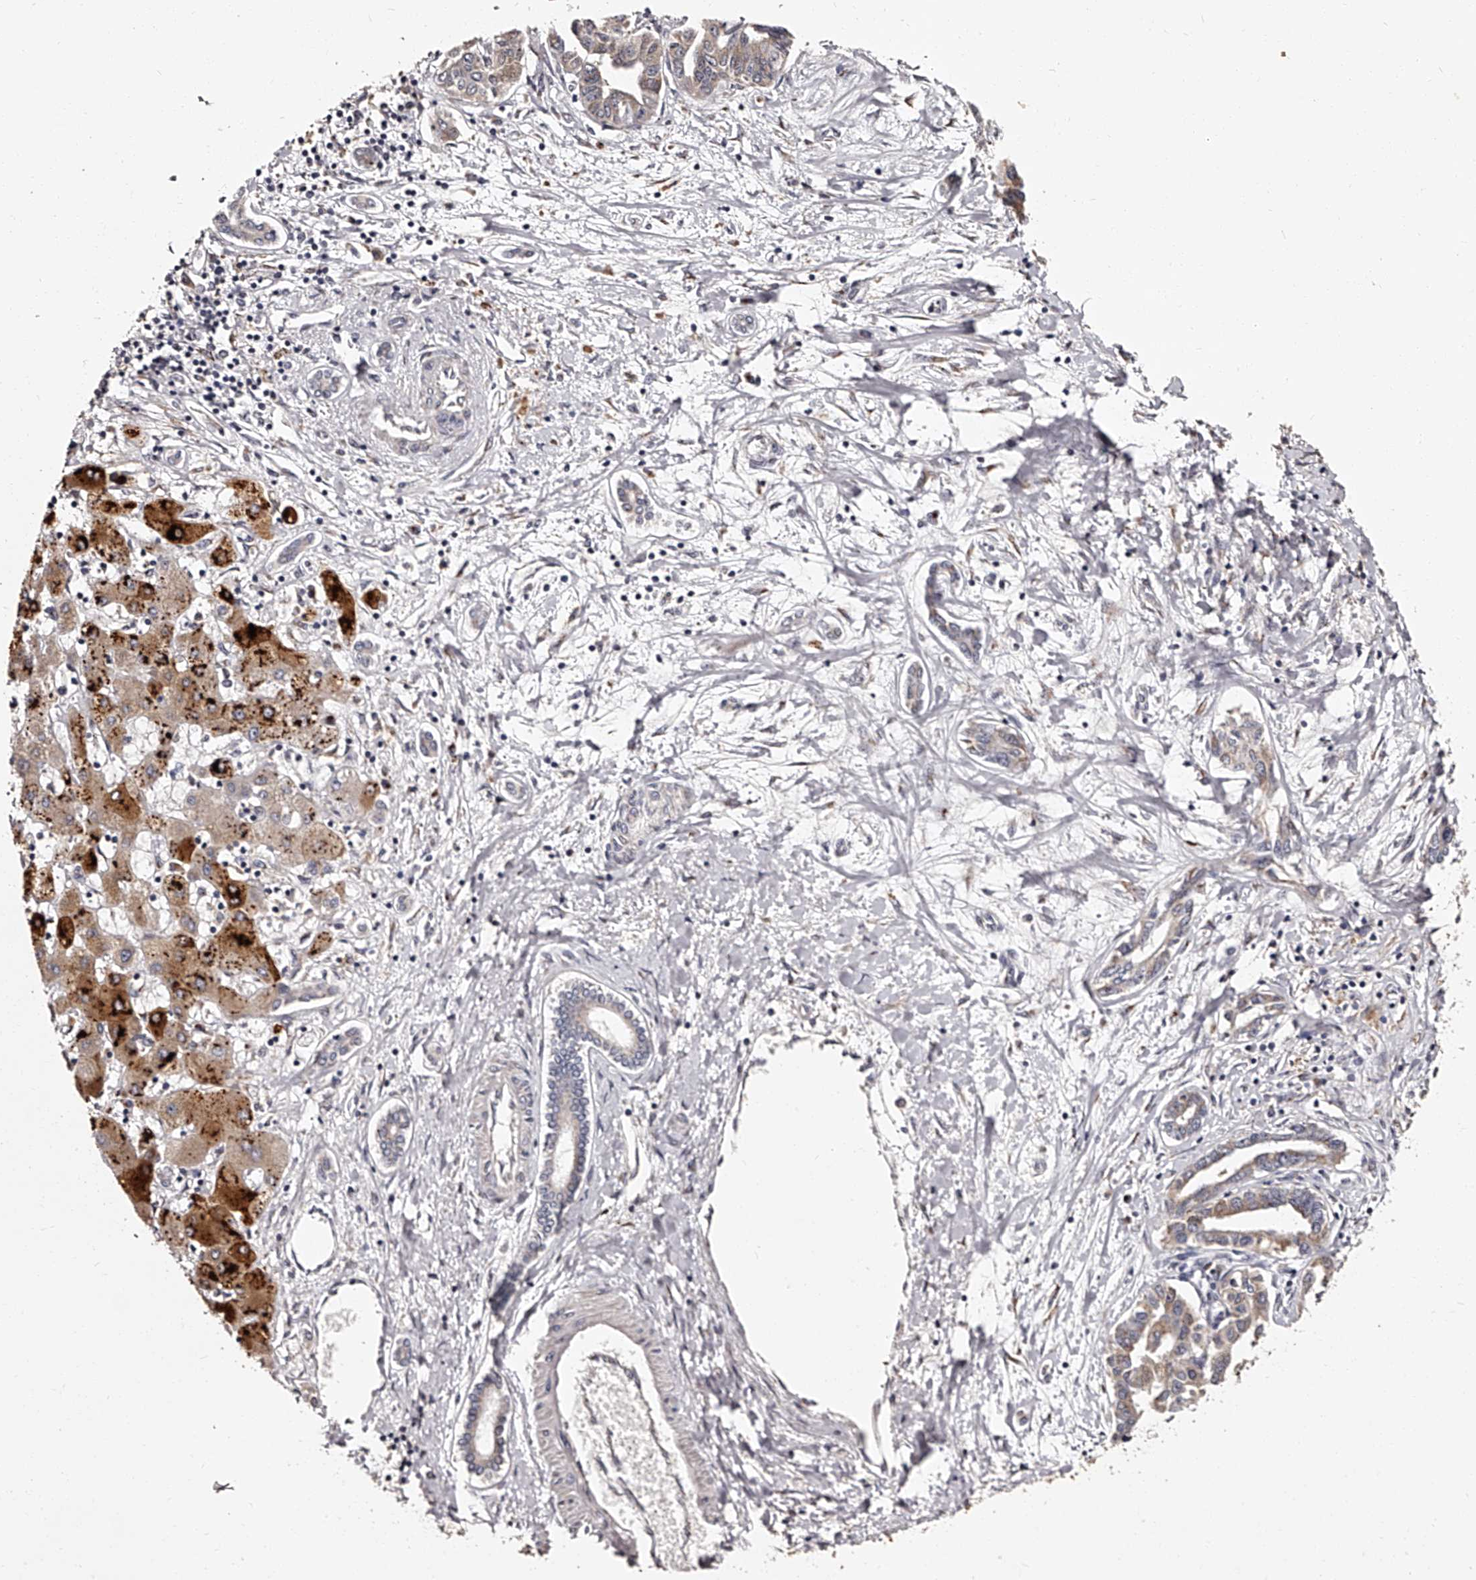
{"staining": {"intensity": "weak", "quantity": "25%-75%", "location": "cytoplasmic/membranous"}, "tissue": "liver cancer", "cell_type": "Tumor cells", "image_type": "cancer", "snomed": [{"axis": "morphology", "description": "Cholangiocarcinoma"}, {"axis": "topography", "description": "Liver"}], "caption": "Weak cytoplasmic/membranous expression for a protein is appreciated in about 25%-75% of tumor cells of liver cancer (cholangiocarcinoma) using IHC.", "gene": "RSC1A1", "patient": {"sex": "male", "age": 59}}